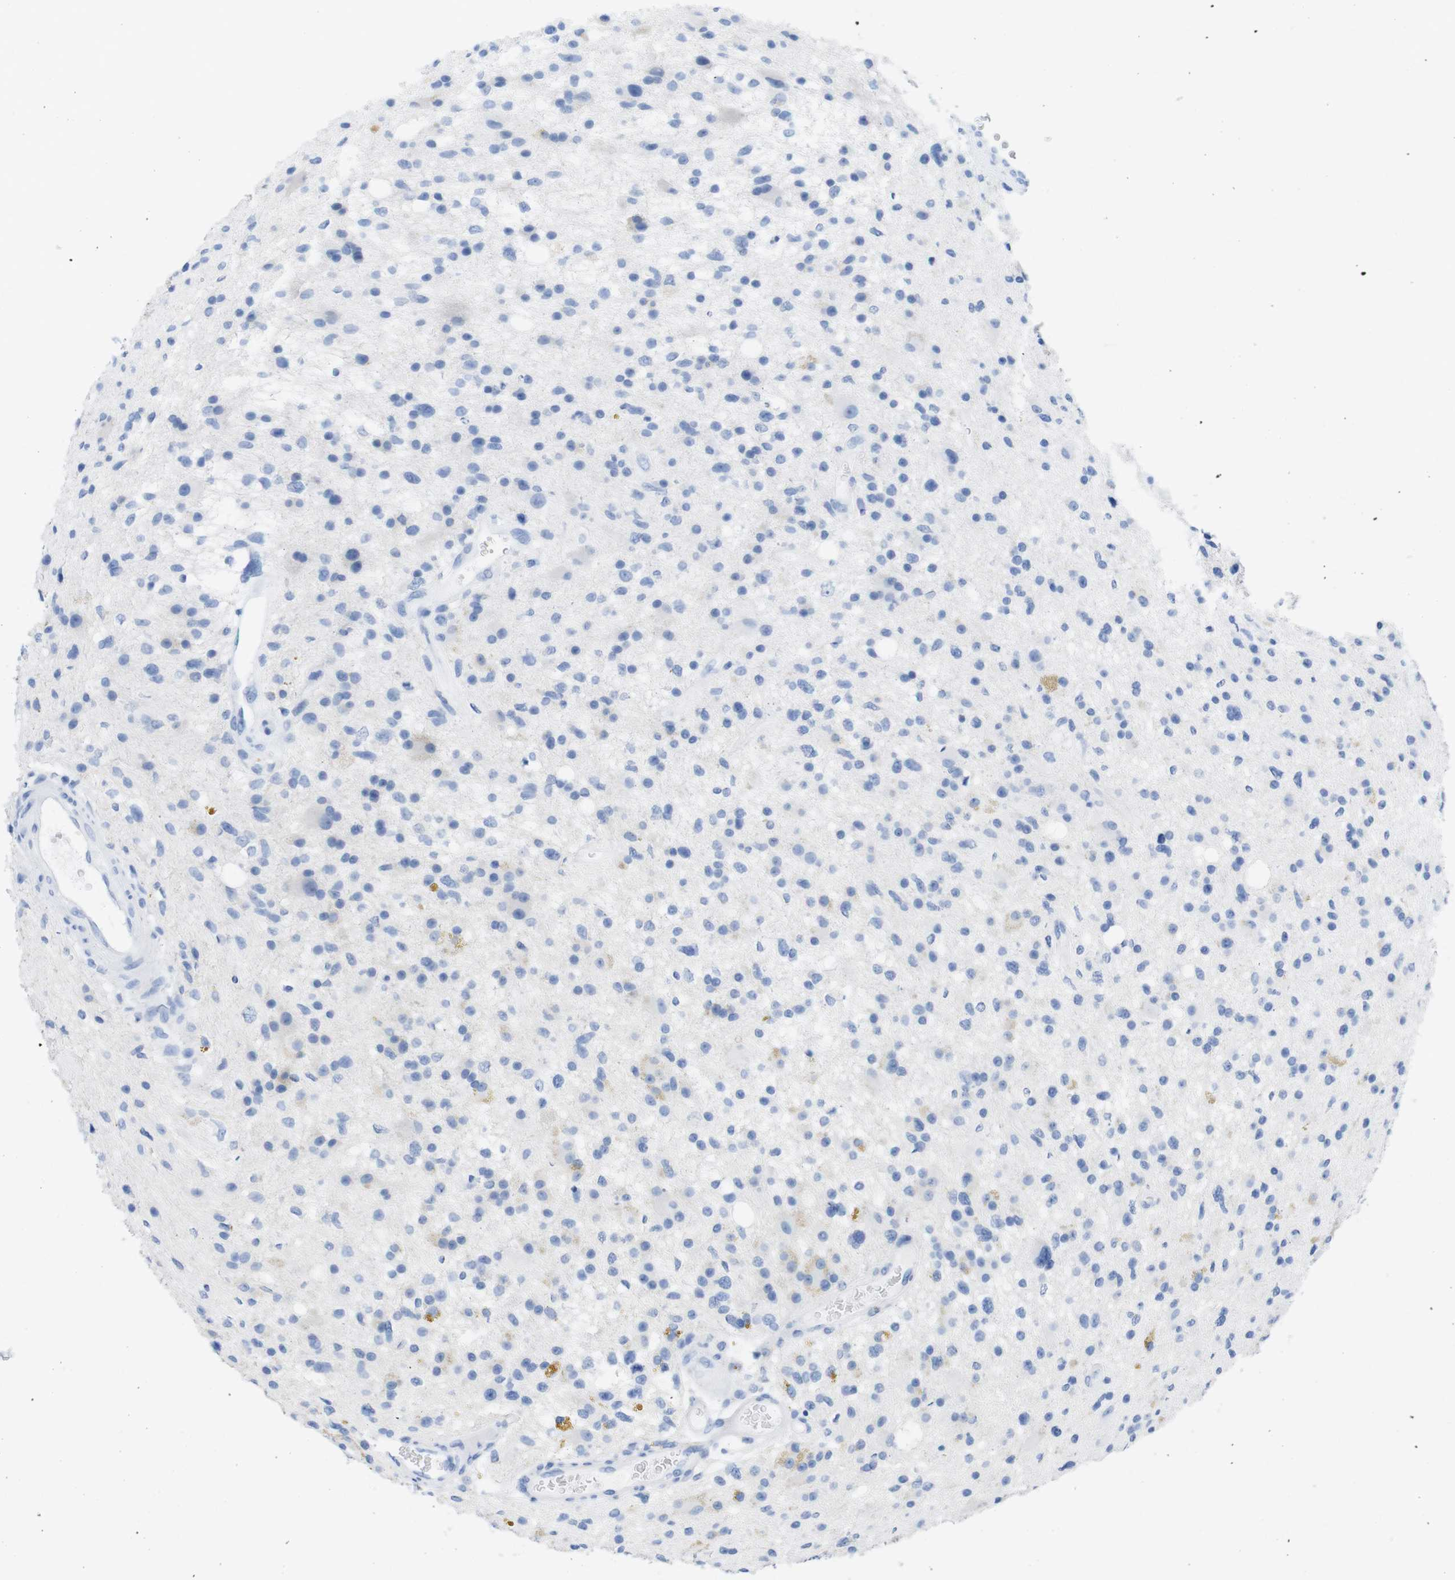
{"staining": {"intensity": "negative", "quantity": "none", "location": "none"}, "tissue": "glioma", "cell_type": "Tumor cells", "image_type": "cancer", "snomed": [{"axis": "morphology", "description": "Glioma, malignant, High grade"}, {"axis": "topography", "description": "Brain"}], "caption": "Malignant glioma (high-grade) was stained to show a protein in brown. There is no significant expression in tumor cells. (DAB (3,3'-diaminobenzidine) immunohistochemistry, high magnification).", "gene": "LAG3", "patient": {"sex": "male", "age": 33}}